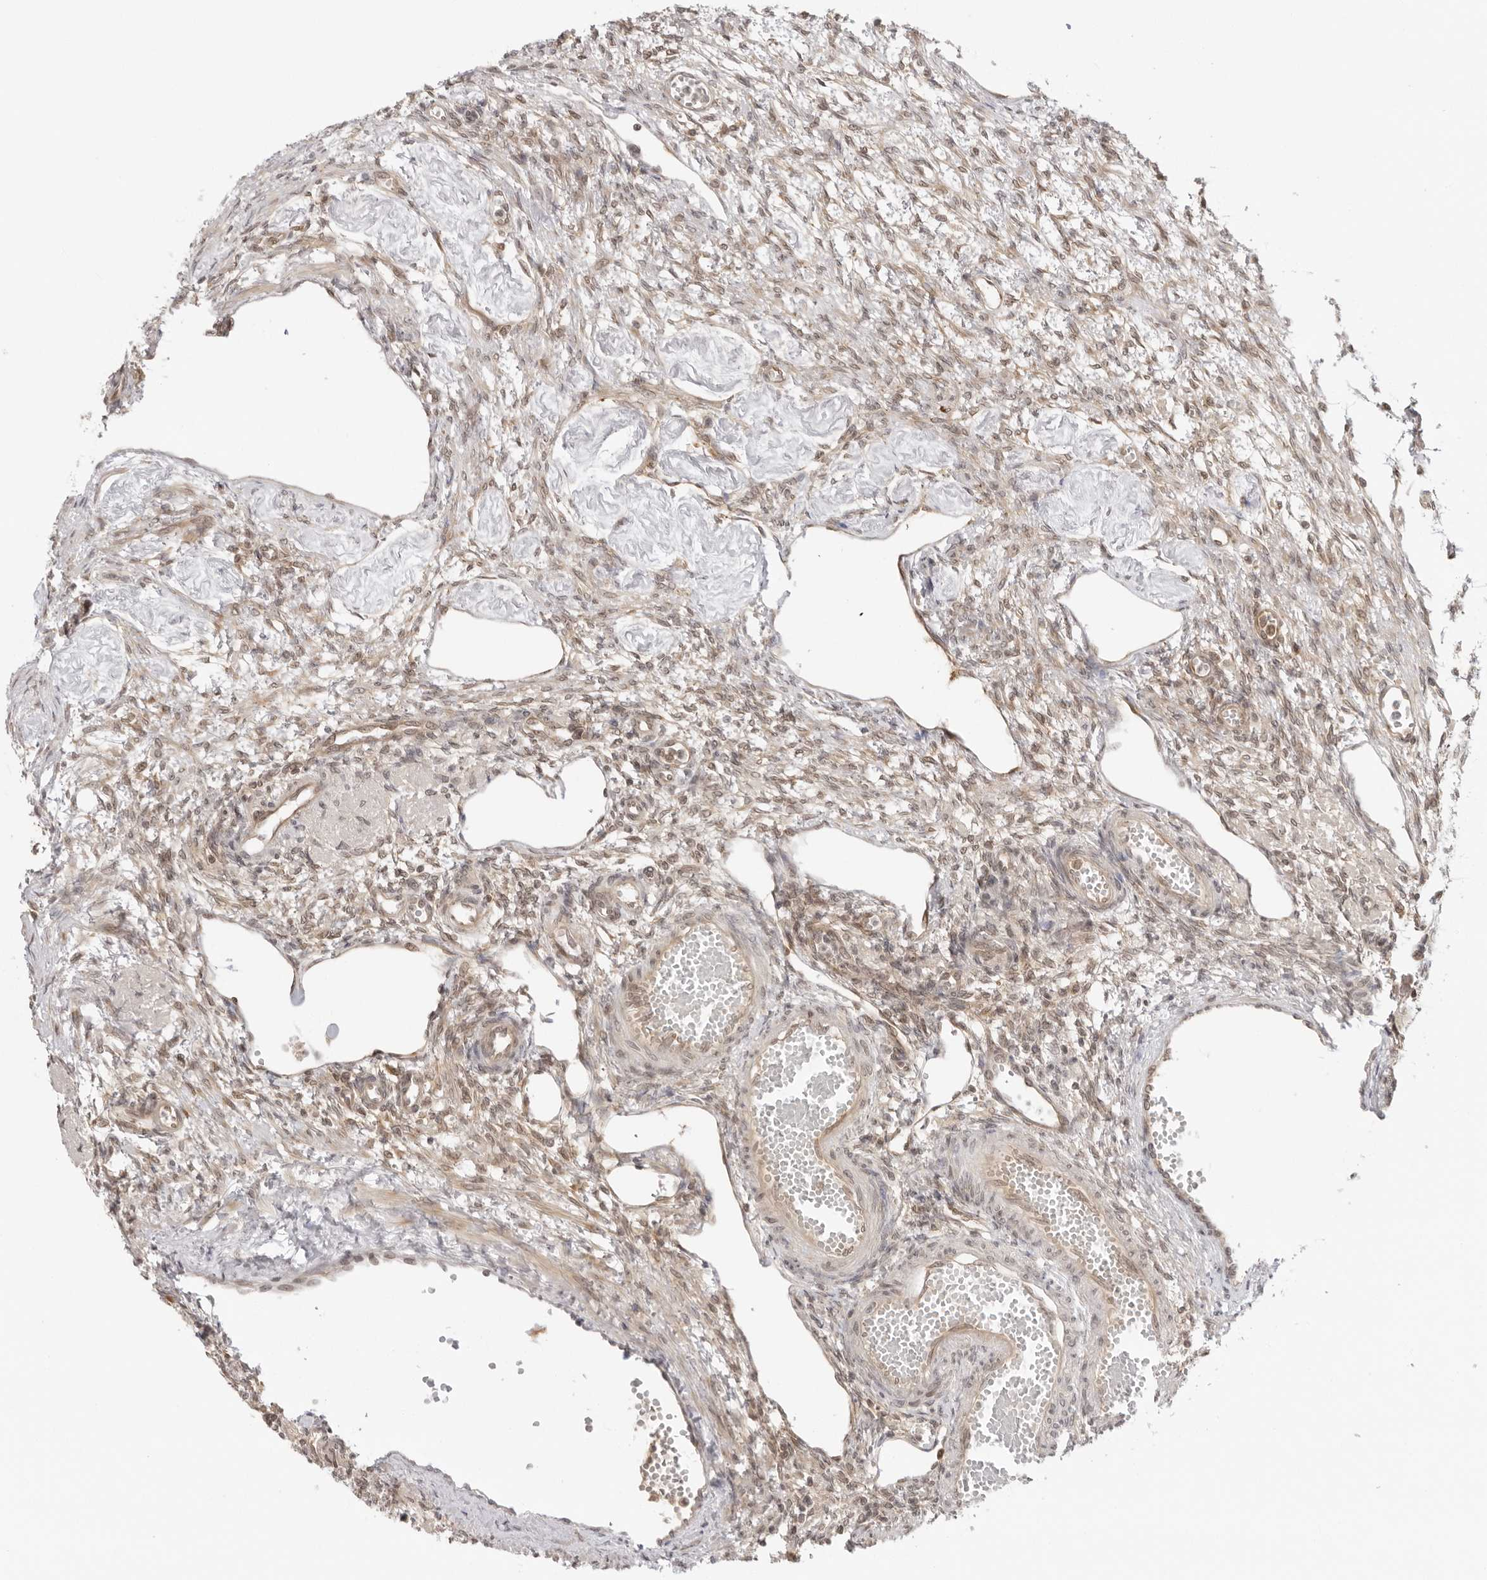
{"staining": {"intensity": "weak", "quantity": "25%-75%", "location": "cytoplasmic/membranous"}, "tissue": "ovary", "cell_type": "Follicle cells", "image_type": "normal", "snomed": [{"axis": "morphology", "description": "Normal tissue, NOS"}, {"axis": "topography", "description": "Ovary"}], "caption": "Ovary stained for a protein shows weak cytoplasmic/membranous positivity in follicle cells. (DAB (3,3'-diaminobenzidine) = brown stain, brightfield microscopy at high magnification).", "gene": "PRRC2C", "patient": {"sex": "female", "age": 33}}